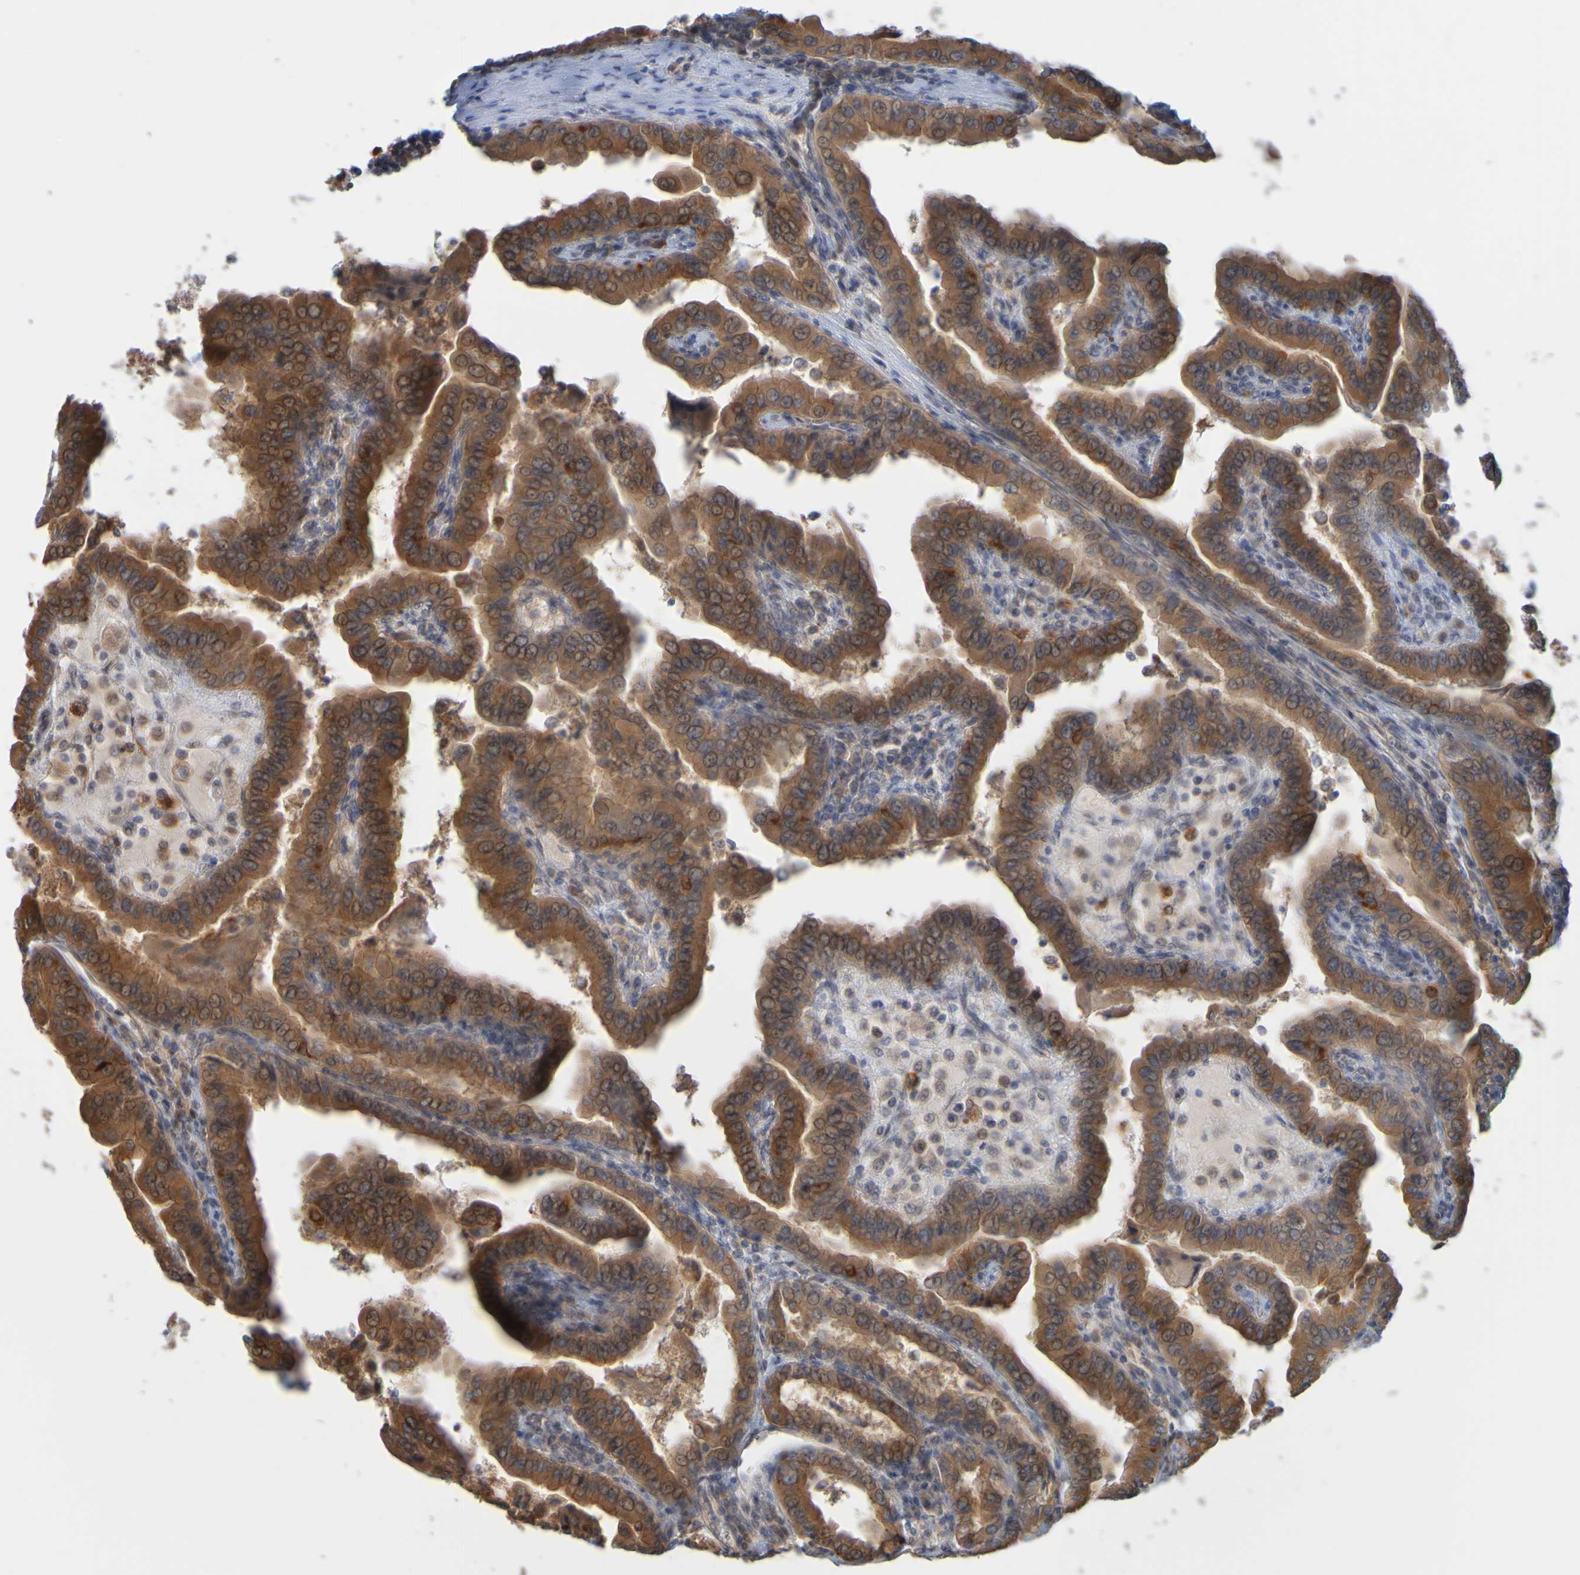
{"staining": {"intensity": "strong", "quantity": ">75%", "location": "cytoplasmic/membranous,nuclear"}, "tissue": "thyroid cancer", "cell_type": "Tumor cells", "image_type": "cancer", "snomed": [{"axis": "morphology", "description": "Papillary adenocarcinoma, NOS"}, {"axis": "topography", "description": "Thyroid gland"}], "caption": "Immunohistochemistry (IHC) image of neoplastic tissue: human thyroid cancer (papillary adenocarcinoma) stained using immunohistochemistry (IHC) displays high levels of strong protein expression localized specifically in the cytoplasmic/membranous and nuclear of tumor cells, appearing as a cytoplasmic/membranous and nuclear brown color.", "gene": "NAV2", "patient": {"sex": "male", "age": 33}}